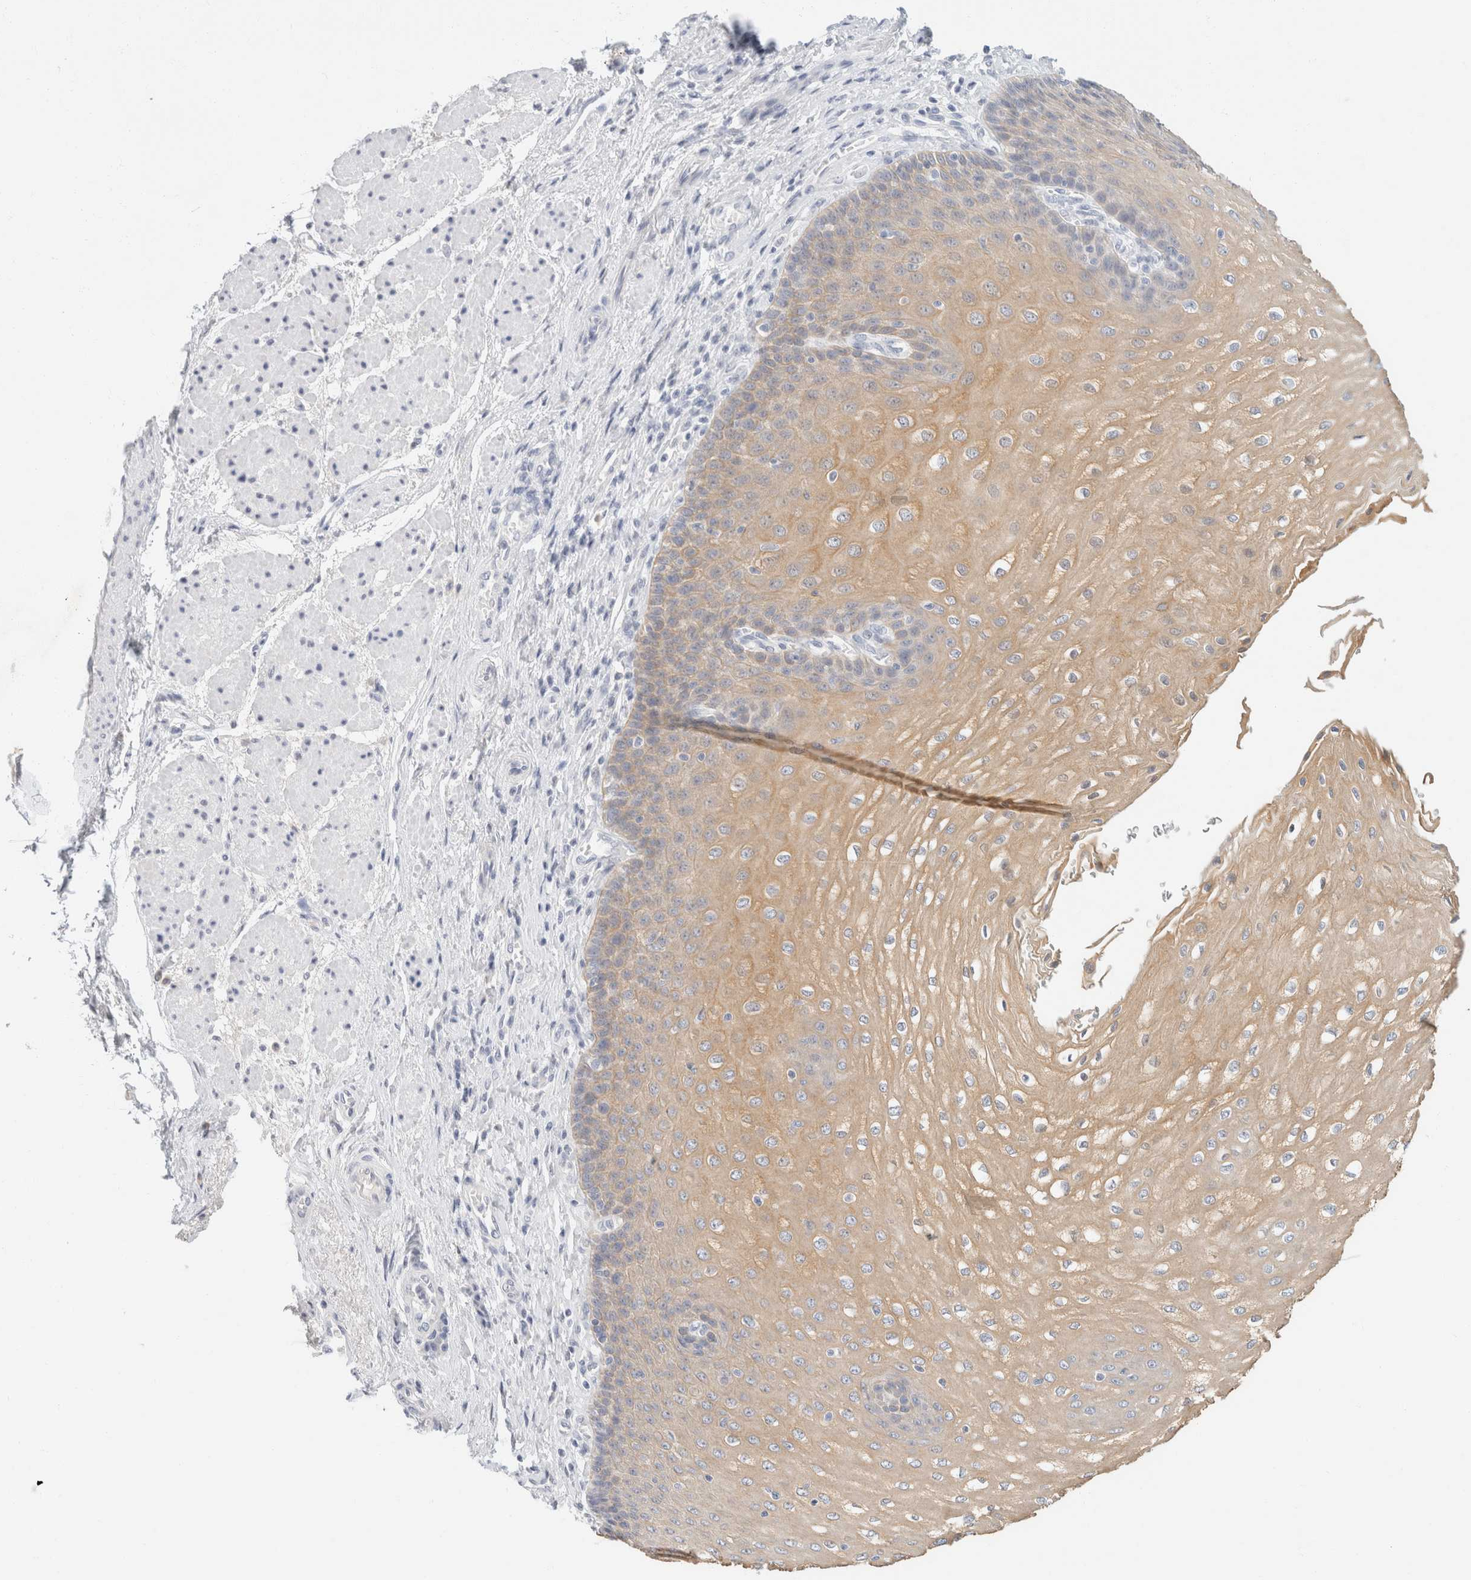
{"staining": {"intensity": "weak", "quantity": ">75%", "location": "cytoplasmic/membranous"}, "tissue": "esophagus", "cell_type": "Squamous epithelial cells", "image_type": "normal", "snomed": [{"axis": "morphology", "description": "Normal tissue, NOS"}, {"axis": "topography", "description": "Esophagus"}], "caption": "Immunohistochemistry (DAB) staining of benign esophagus shows weak cytoplasmic/membranous protein positivity in about >75% of squamous epithelial cells. (brown staining indicates protein expression, while blue staining denotes nuclei).", "gene": "KRT20", "patient": {"sex": "male", "age": 54}}